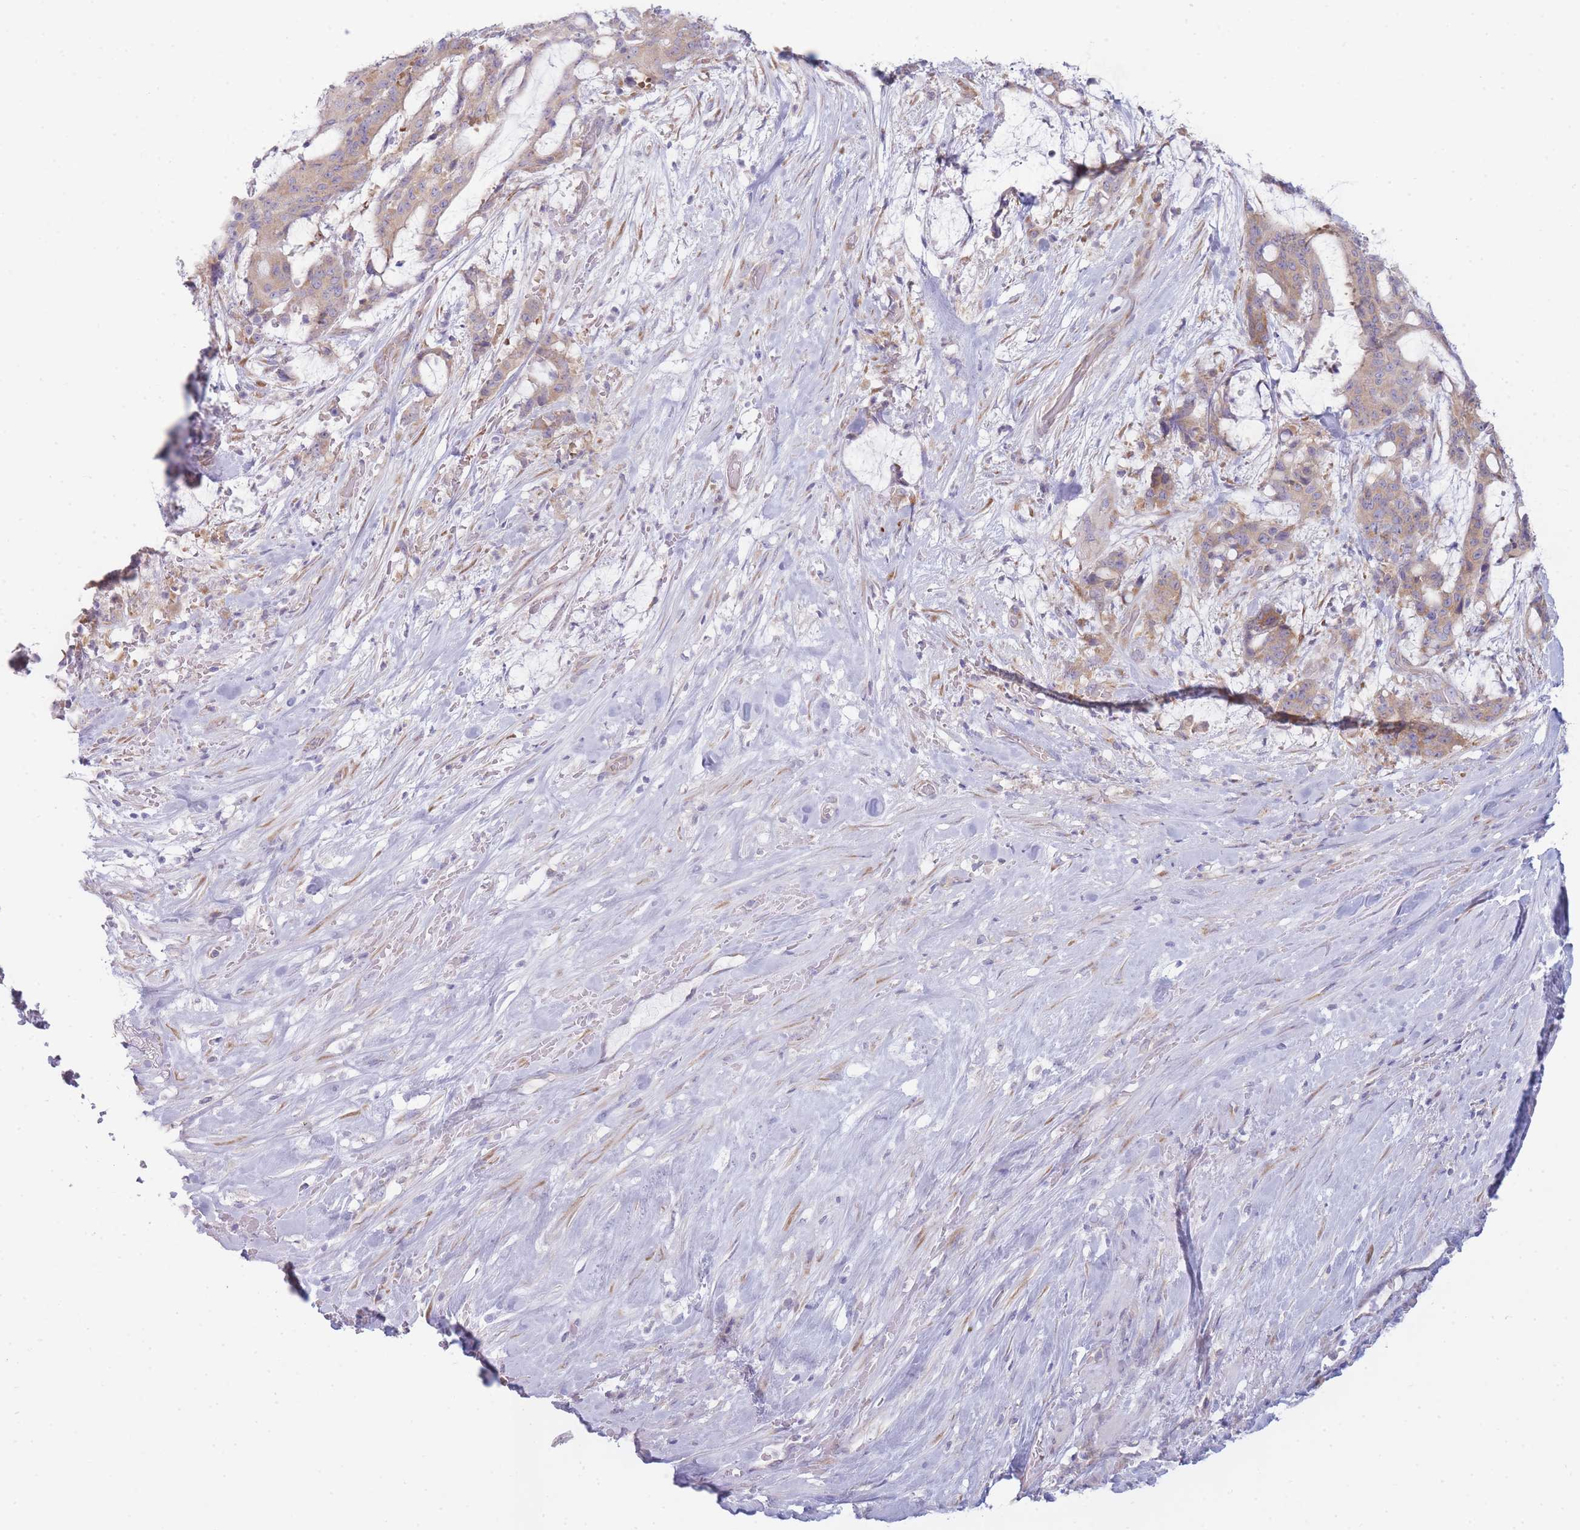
{"staining": {"intensity": "weak", "quantity": "25%-75%", "location": "cytoplasmic/membranous"}, "tissue": "liver cancer", "cell_type": "Tumor cells", "image_type": "cancer", "snomed": [{"axis": "morphology", "description": "Normal tissue, NOS"}, {"axis": "morphology", "description": "Cholangiocarcinoma"}, {"axis": "topography", "description": "Liver"}, {"axis": "topography", "description": "Peripheral nerve tissue"}], "caption": "Protein staining of liver cholangiocarcinoma tissue exhibits weak cytoplasmic/membranous expression in approximately 25%-75% of tumor cells.", "gene": "OR5L2", "patient": {"sex": "female", "age": 73}}